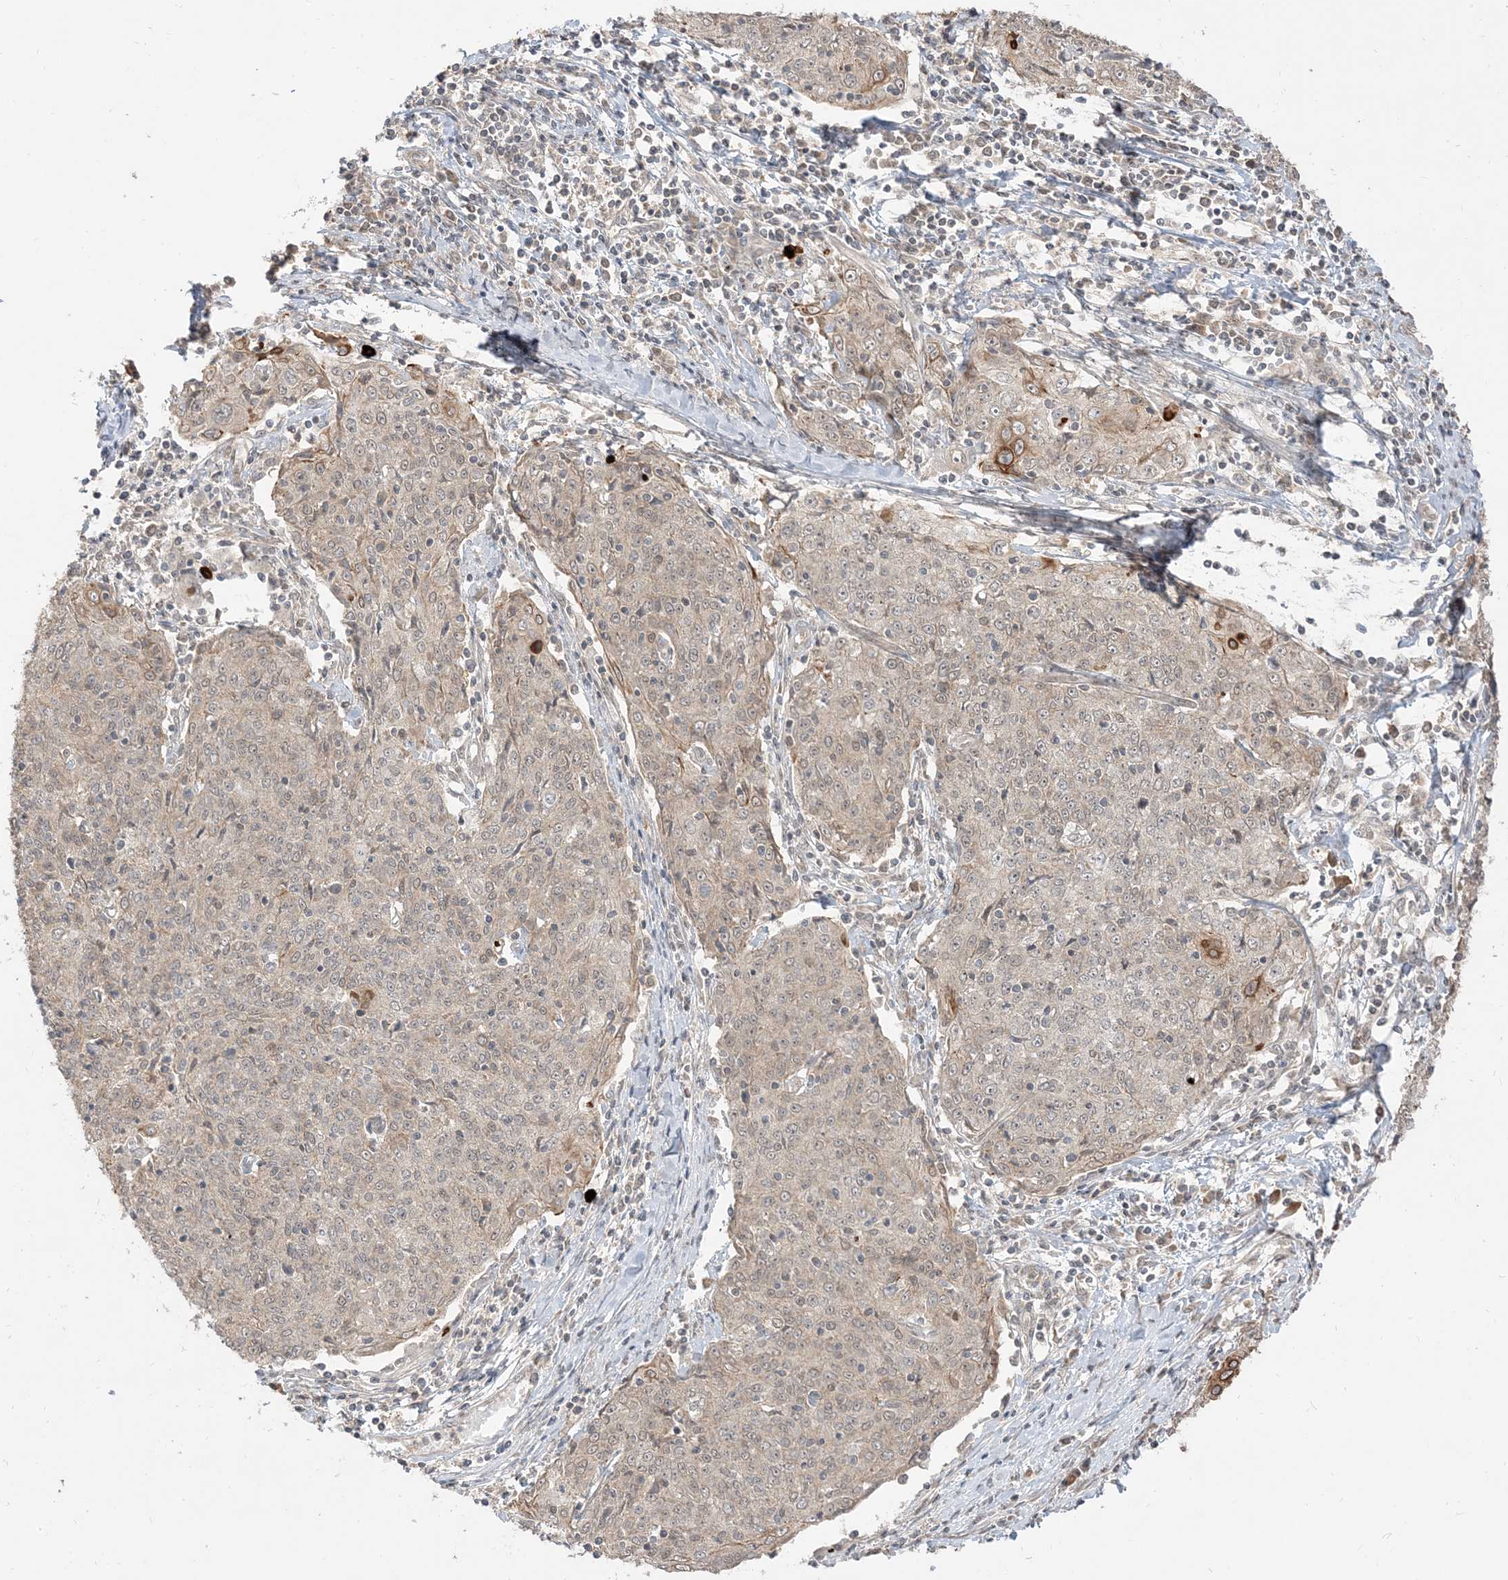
{"staining": {"intensity": "moderate", "quantity": "<25%", "location": "cytoplasmic/membranous"}, "tissue": "cervical cancer", "cell_type": "Tumor cells", "image_type": "cancer", "snomed": [{"axis": "morphology", "description": "Squamous cell carcinoma, NOS"}, {"axis": "topography", "description": "Cervix"}], "caption": "Cervical squamous cell carcinoma stained with immunohistochemistry (IHC) exhibits moderate cytoplasmic/membranous positivity in about <25% of tumor cells.", "gene": "TBCC", "patient": {"sex": "female", "age": 48}}